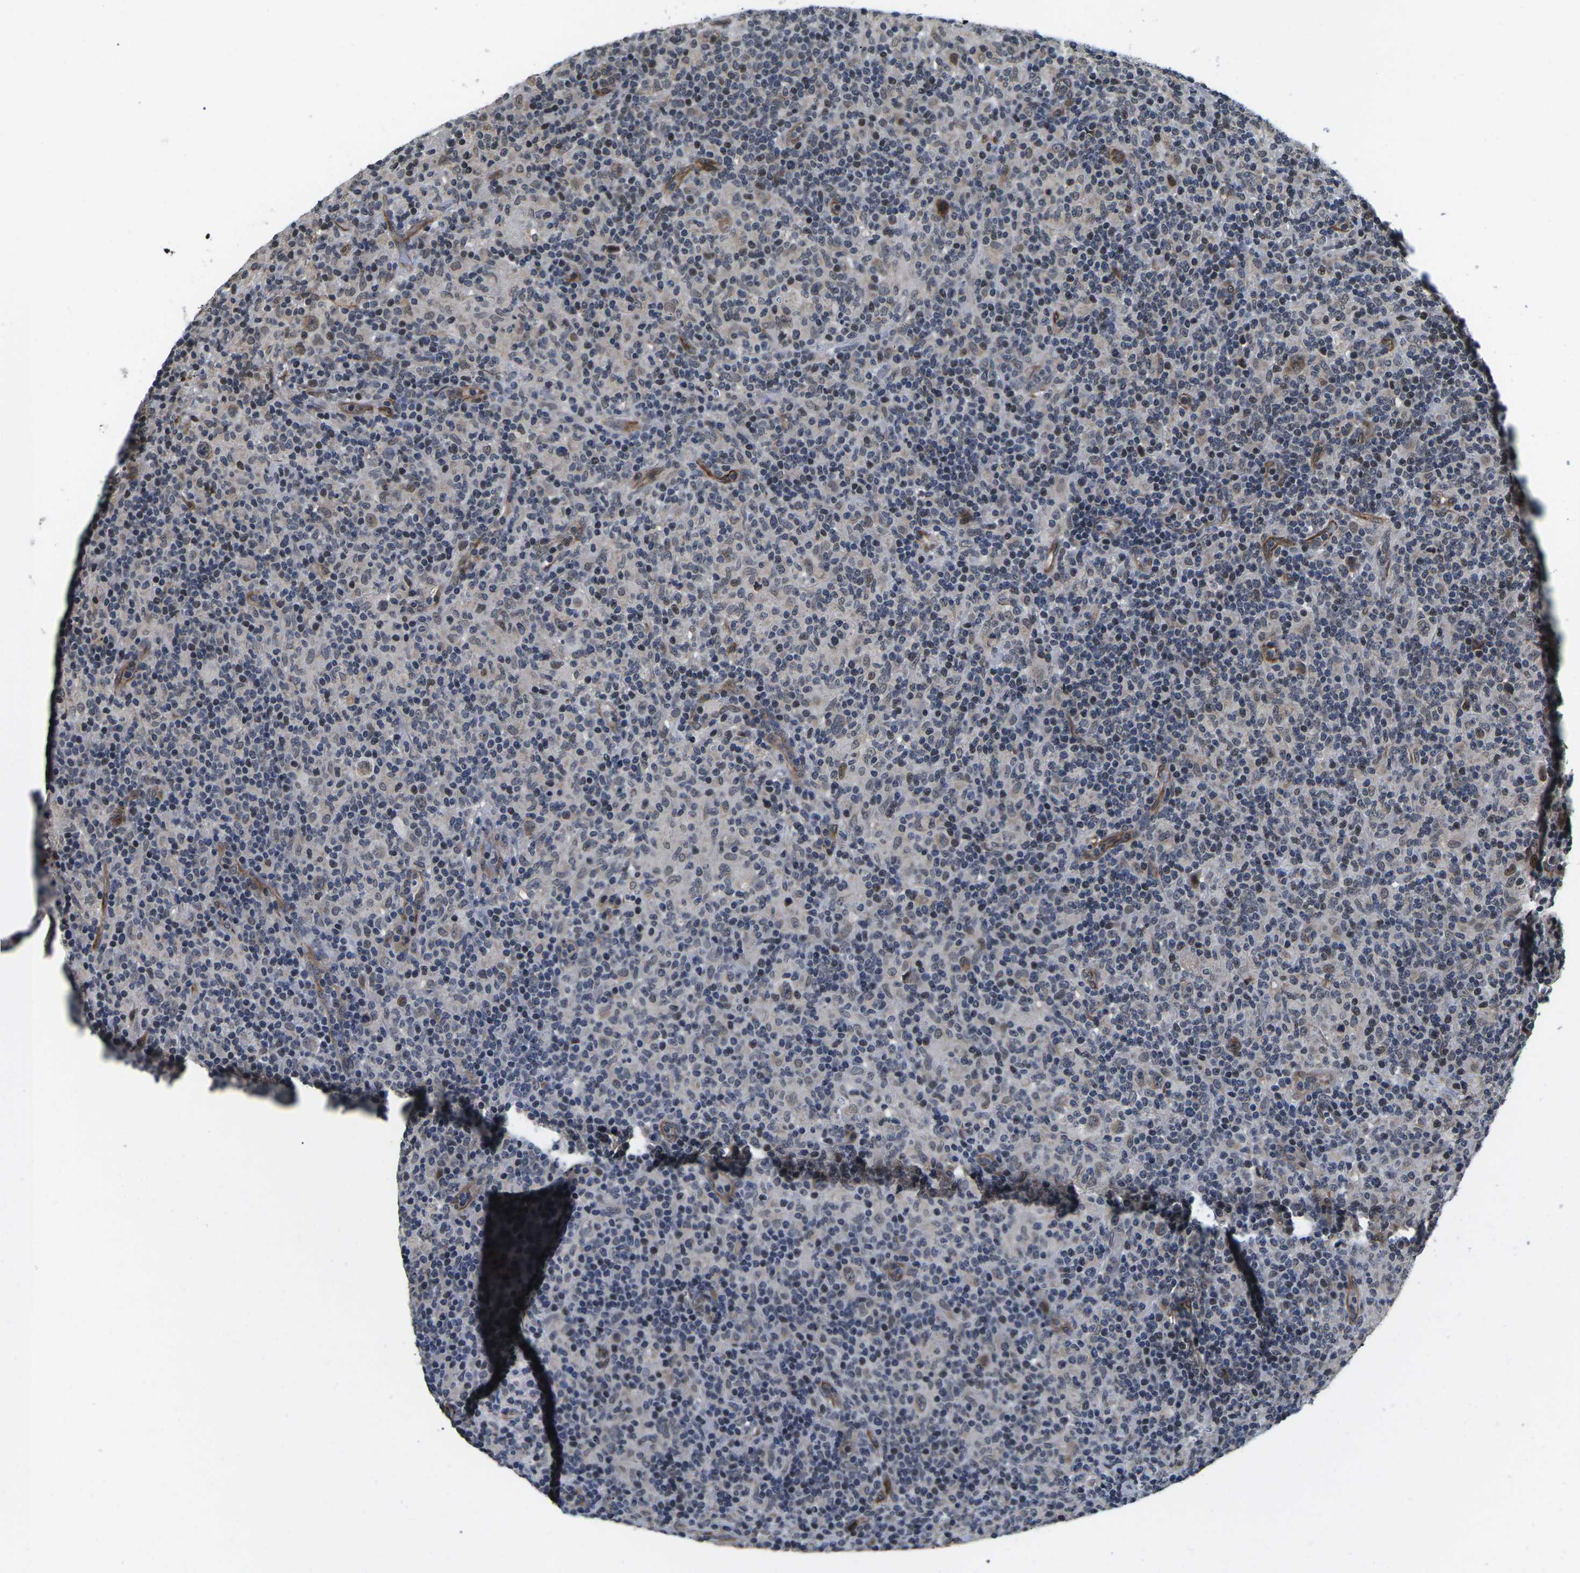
{"staining": {"intensity": "weak", "quantity": "25%-75%", "location": "cytoplasmic/membranous"}, "tissue": "lymphoma", "cell_type": "Tumor cells", "image_type": "cancer", "snomed": [{"axis": "morphology", "description": "Hodgkin's disease, NOS"}, {"axis": "topography", "description": "Lymph node"}], "caption": "Immunohistochemistry (IHC) (DAB (3,3'-diaminobenzidine)) staining of human lymphoma displays weak cytoplasmic/membranous protein expression in approximately 25%-75% of tumor cells. (DAB IHC with brightfield microscopy, high magnification).", "gene": "CCNE1", "patient": {"sex": "male", "age": 70}}